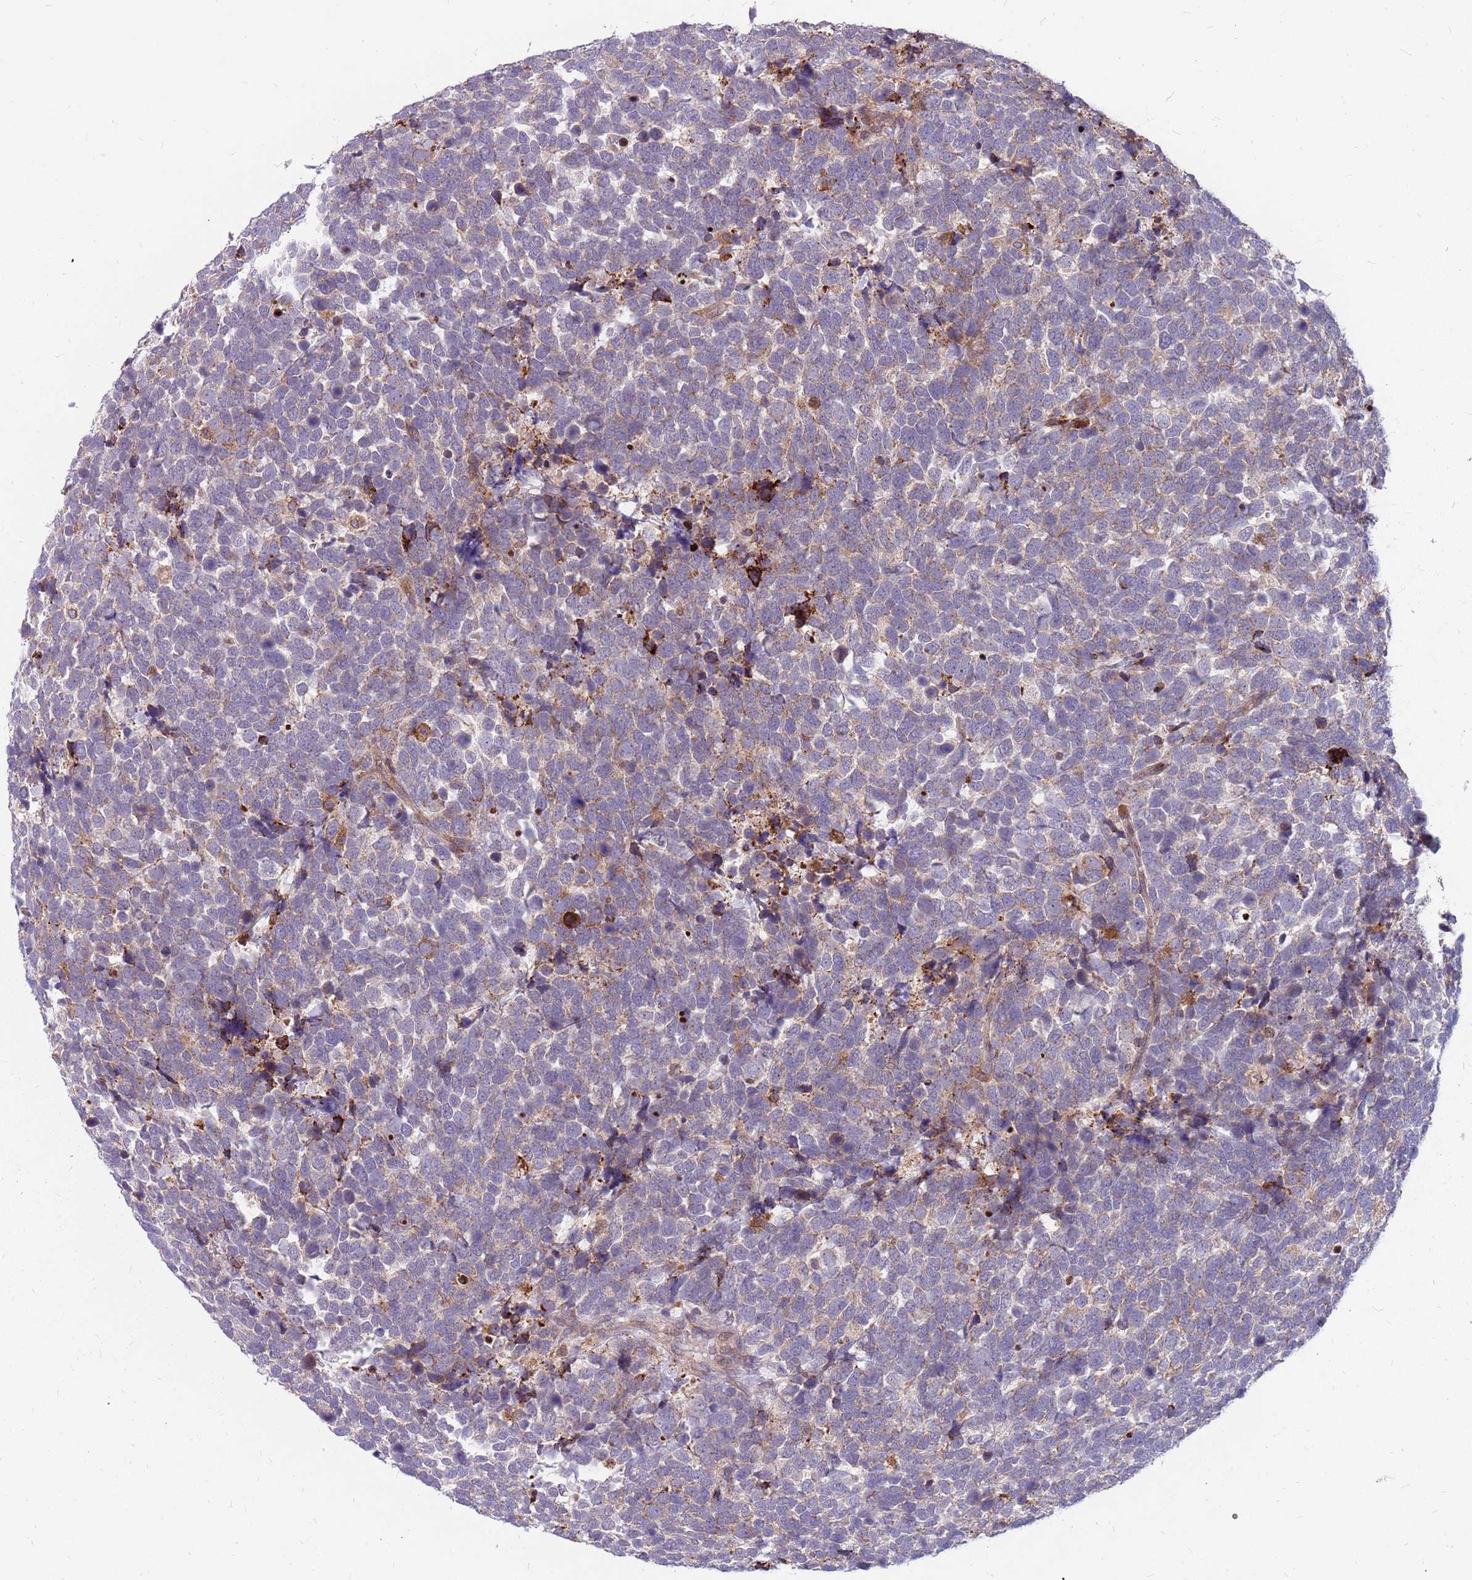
{"staining": {"intensity": "weak", "quantity": "<25%", "location": "cytoplasmic/membranous"}, "tissue": "urothelial cancer", "cell_type": "Tumor cells", "image_type": "cancer", "snomed": [{"axis": "morphology", "description": "Urothelial carcinoma, High grade"}, {"axis": "topography", "description": "Urinary bladder"}], "caption": "IHC image of neoplastic tissue: human urothelial cancer stained with DAB (3,3'-diaminobenzidine) shows no significant protein positivity in tumor cells.", "gene": "NME4", "patient": {"sex": "female", "age": 82}}